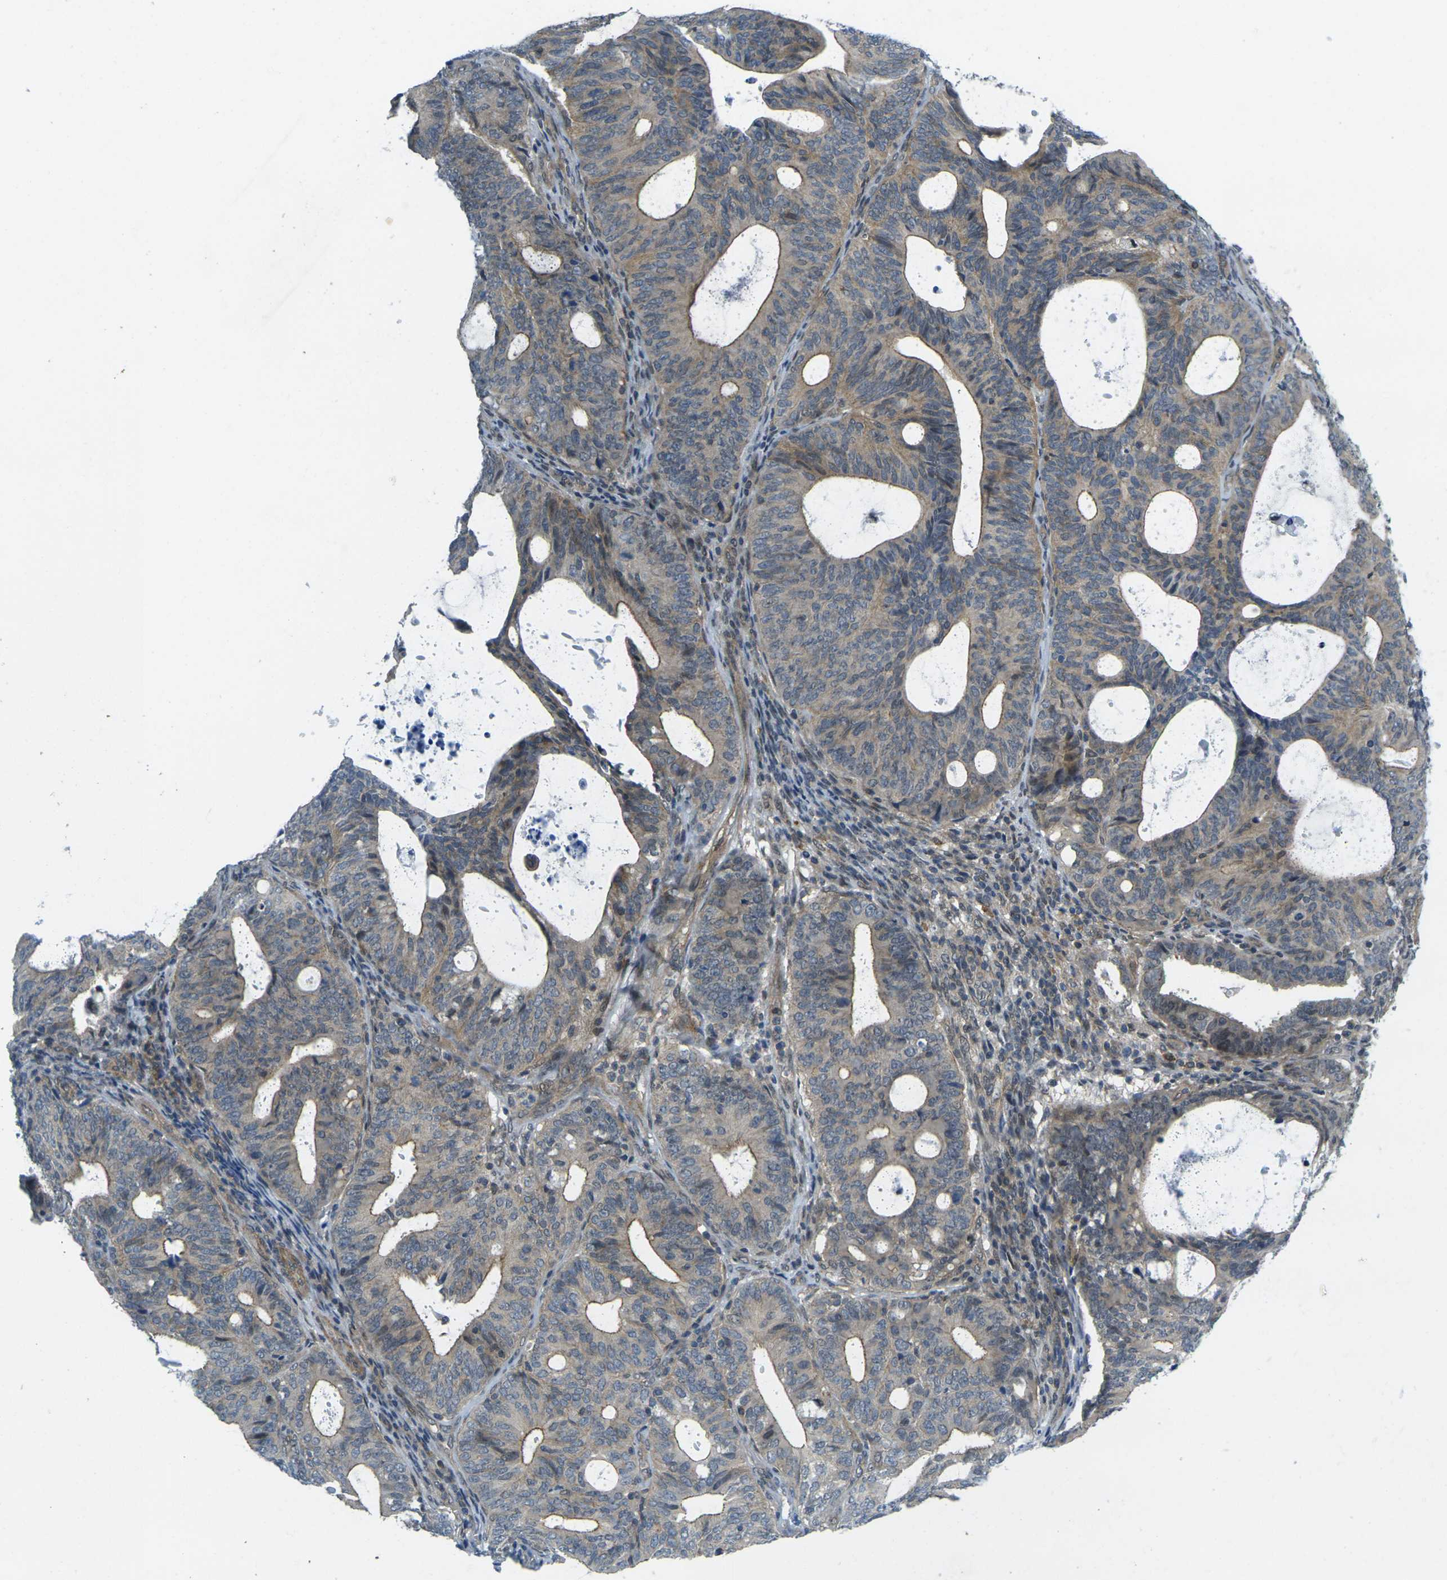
{"staining": {"intensity": "moderate", "quantity": "25%-75%", "location": "cytoplasmic/membranous"}, "tissue": "endometrial cancer", "cell_type": "Tumor cells", "image_type": "cancer", "snomed": [{"axis": "morphology", "description": "Adenocarcinoma, NOS"}, {"axis": "topography", "description": "Uterus"}], "caption": "There is medium levels of moderate cytoplasmic/membranous positivity in tumor cells of endometrial adenocarcinoma, as demonstrated by immunohistochemical staining (brown color).", "gene": "KCTD10", "patient": {"sex": "female", "age": 83}}